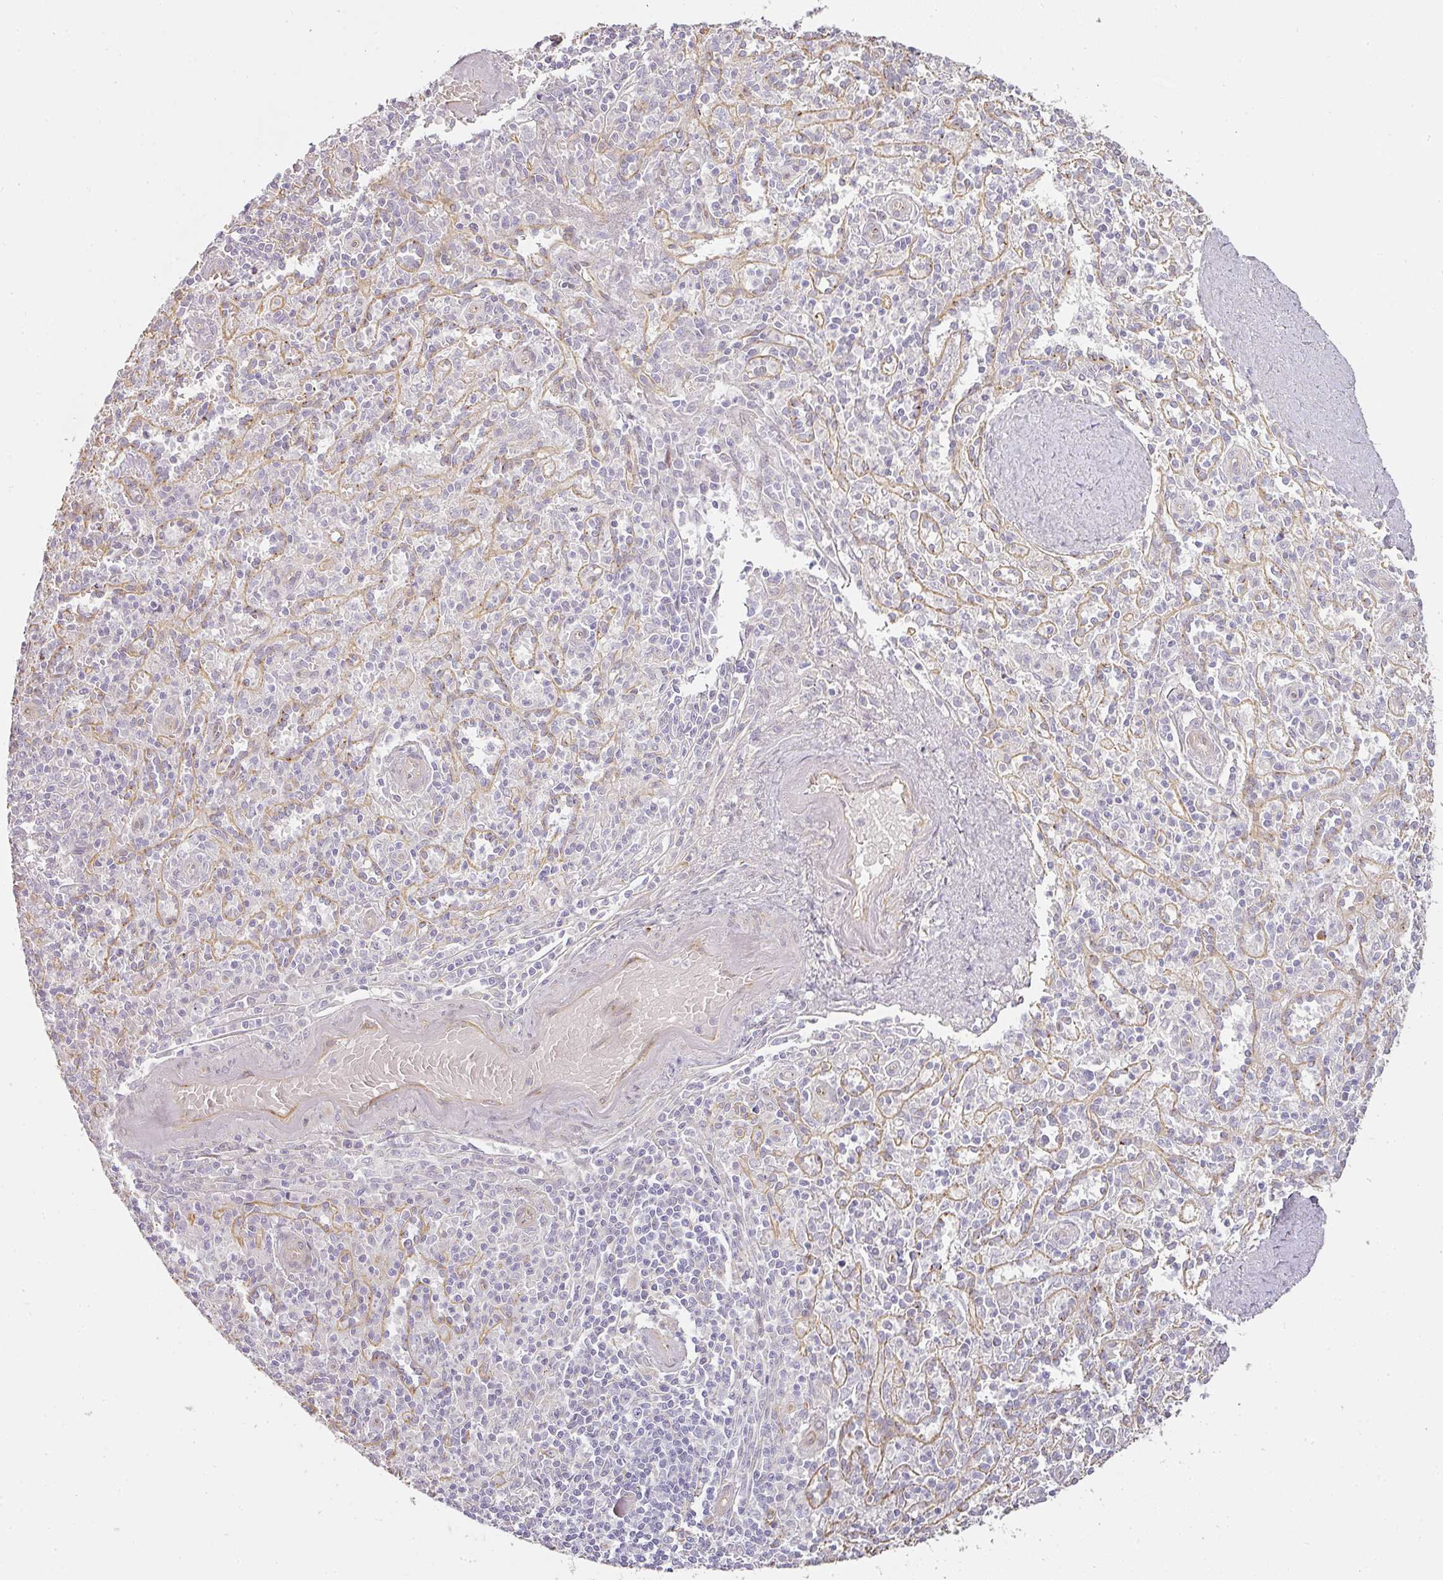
{"staining": {"intensity": "negative", "quantity": "none", "location": "none"}, "tissue": "spleen", "cell_type": "Cells in red pulp", "image_type": "normal", "snomed": [{"axis": "morphology", "description": "Normal tissue, NOS"}, {"axis": "topography", "description": "Spleen"}], "caption": "This is an immunohistochemistry micrograph of normal human spleen. There is no staining in cells in red pulp.", "gene": "ATP8B2", "patient": {"sex": "female", "age": 70}}